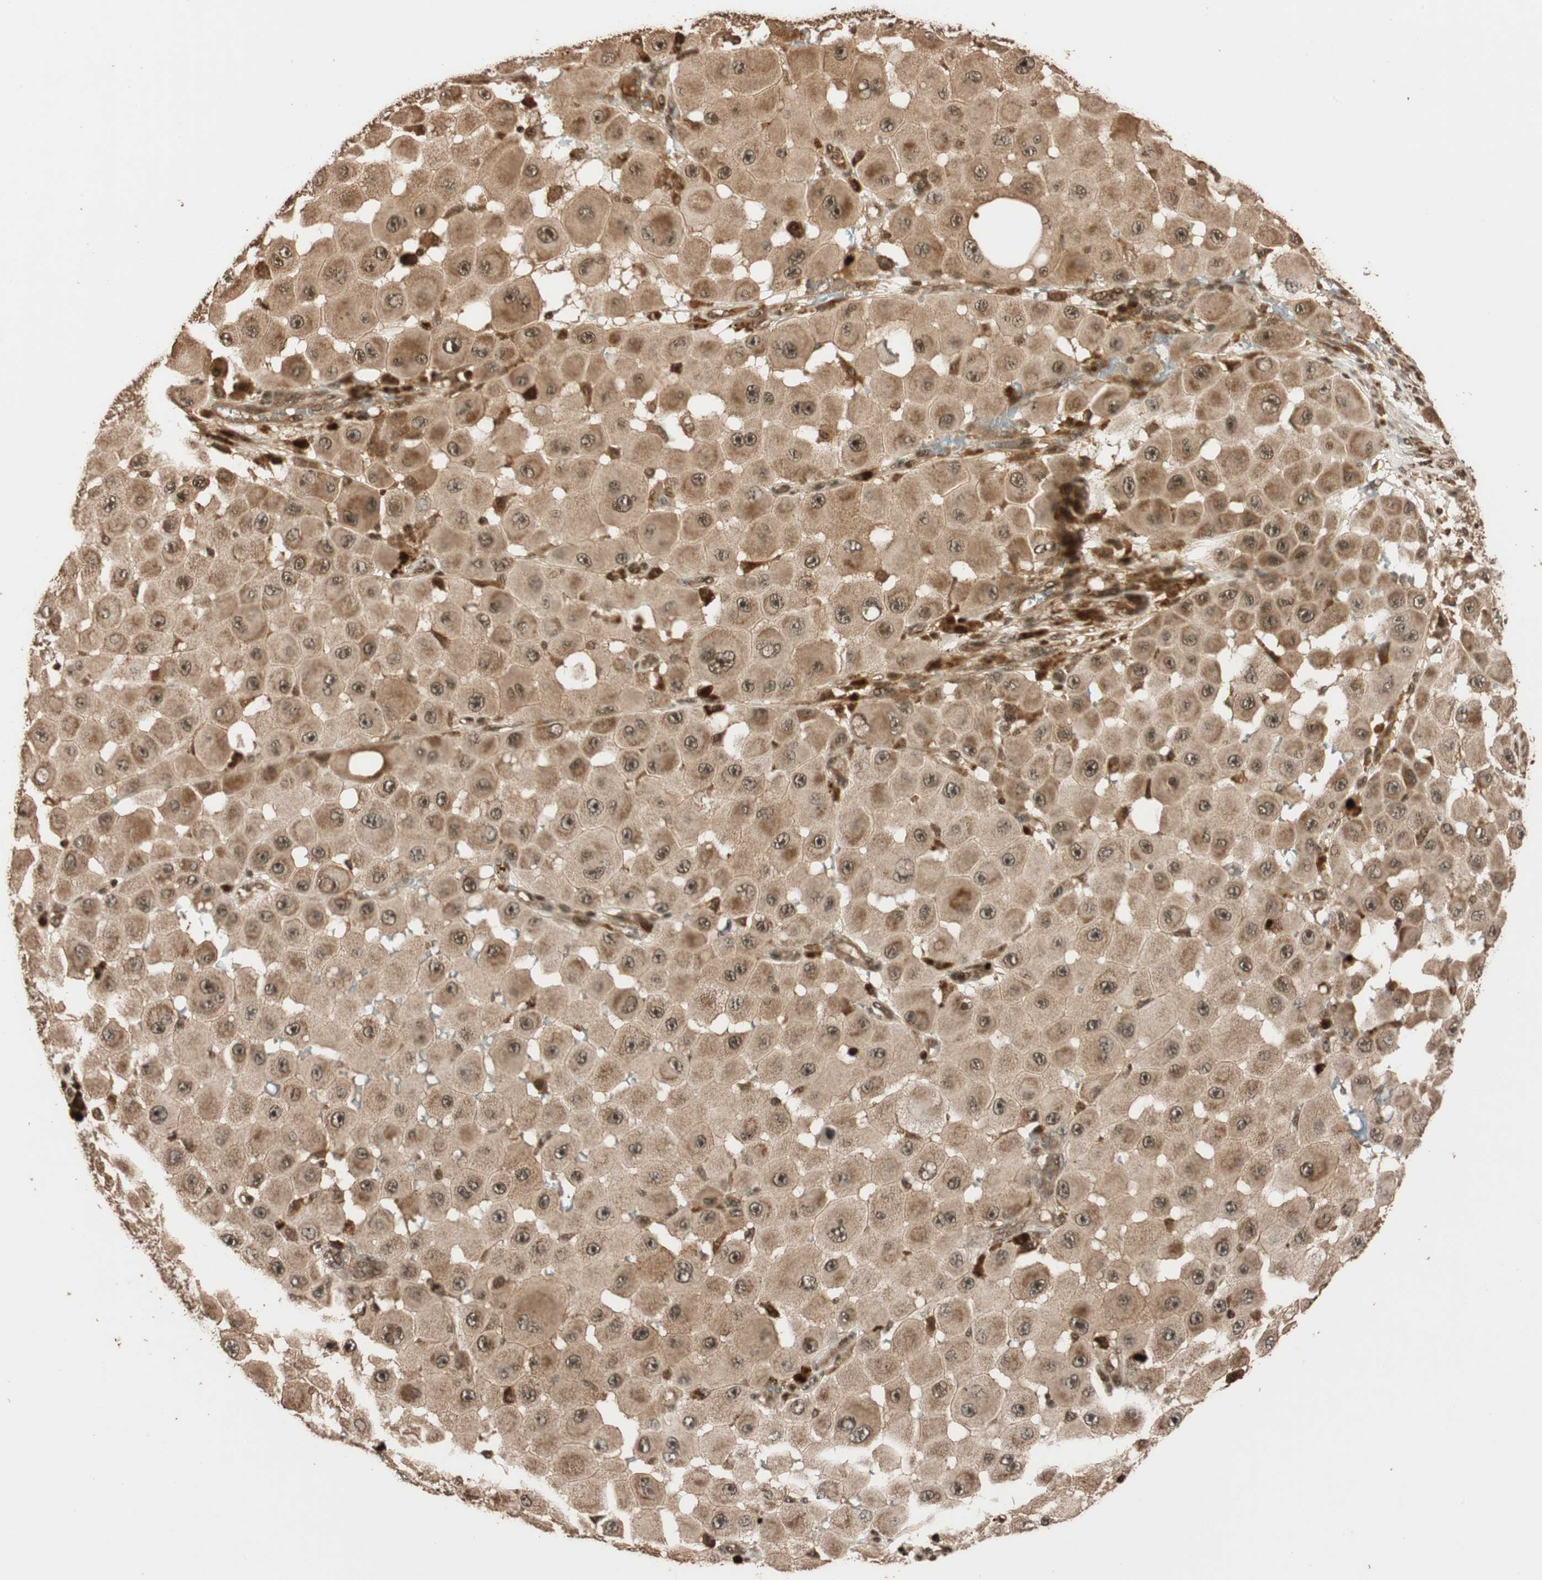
{"staining": {"intensity": "moderate", "quantity": ">75%", "location": "cytoplasmic/membranous,nuclear"}, "tissue": "melanoma", "cell_type": "Tumor cells", "image_type": "cancer", "snomed": [{"axis": "morphology", "description": "Malignant melanoma, NOS"}, {"axis": "topography", "description": "Skin"}], "caption": "Immunohistochemistry micrograph of human malignant melanoma stained for a protein (brown), which exhibits medium levels of moderate cytoplasmic/membranous and nuclear expression in approximately >75% of tumor cells.", "gene": "ALKBH5", "patient": {"sex": "female", "age": 81}}